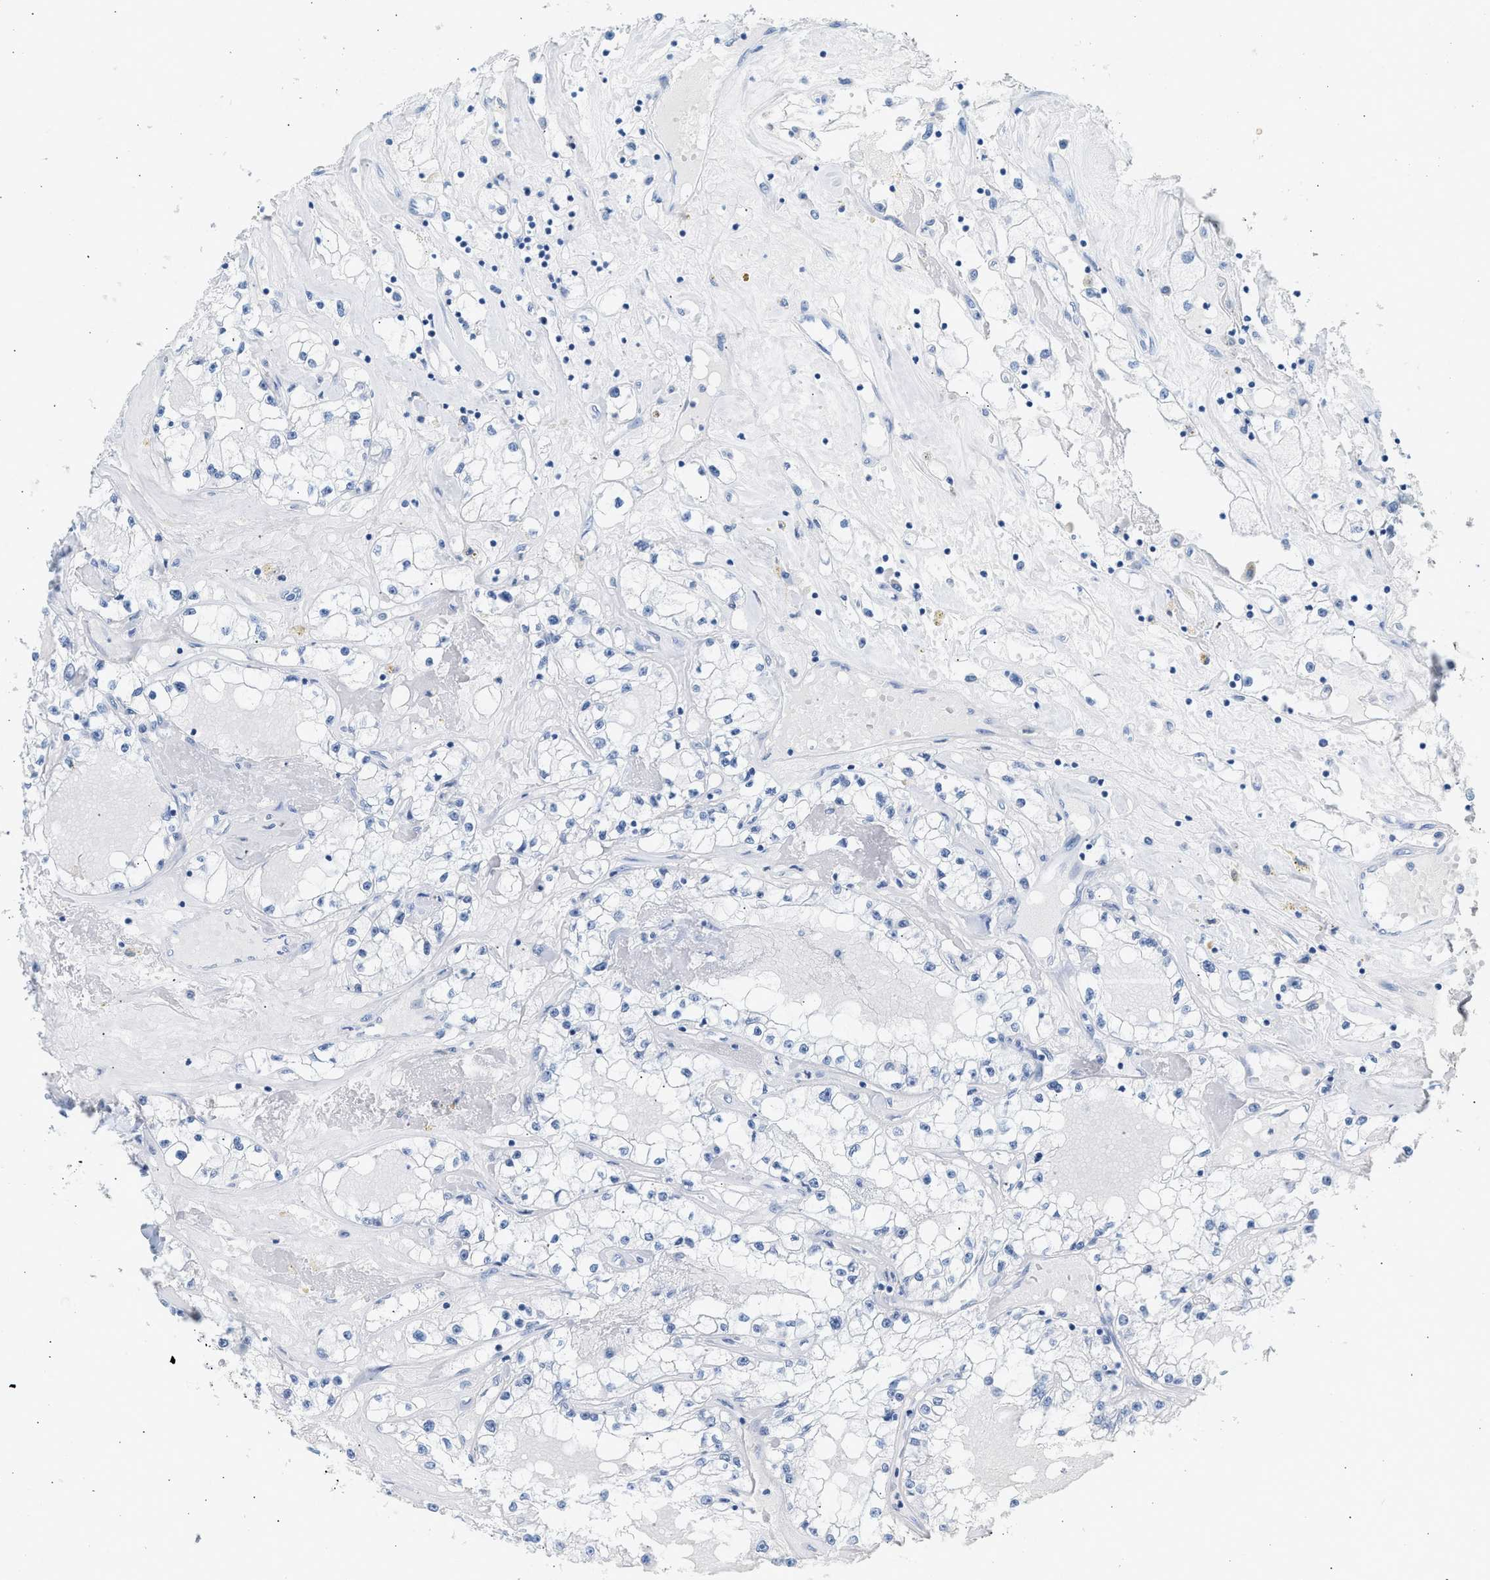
{"staining": {"intensity": "negative", "quantity": "none", "location": "none"}, "tissue": "renal cancer", "cell_type": "Tumor cells", "image_type": "cancer", "snomed": [{"axis": "morphology", "description": "Adenocarcinoma, NOS"}, {"axis": "topography", "description": "Kidney"}], "caption": "Tumor cells are negative for brown protein staining in renal adenocarcinoma. Nuclei are stained in blue.", "gene": "HHATL", "patient": {"sex": "male", "age": 56}}